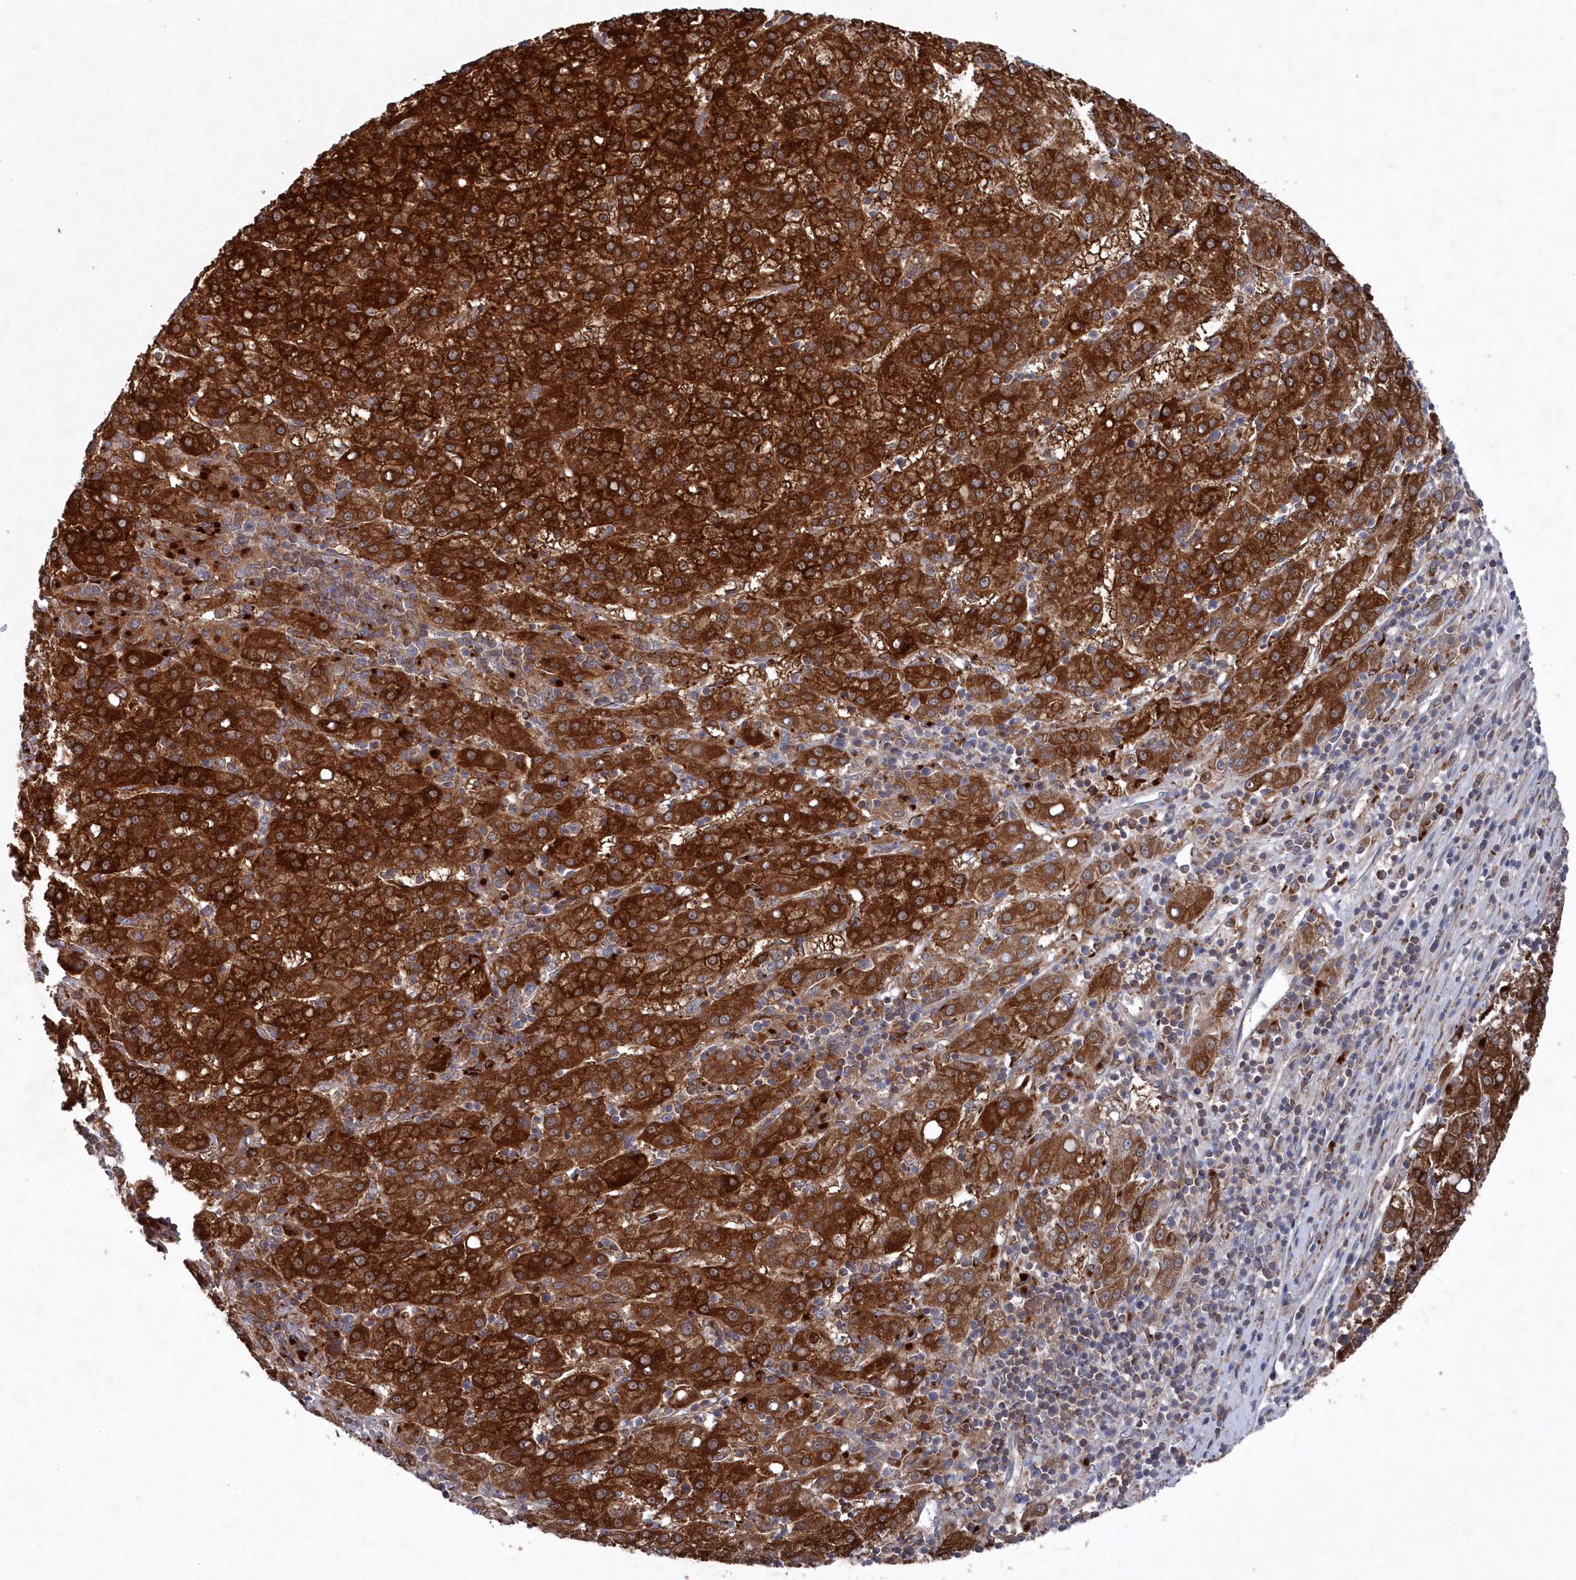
{"staining": {"intensity": "strong", "quantity": ">75%", "location": "cytoplasmic/membranous"}, "tissue": "liver cancer", "cell_type": "Tumor cells", "image_type": "cancer", "snomed": [{"axis": "morphology", "description": "Carcinoma, Hepatocellular, NOS"}, {"axis": "topography", "description": "Liver"}], "caption": "Immunohistochemistry (IHC) micrograph of liver hepatocellular carcinoma stained for a protein (brown), which exhibits high levels of strong cytoplasmic/membranous positivity in approximately >75% of tumor cells.", "gene": "ASNSD1", "patient": {"sex": "female", "age": 58}}